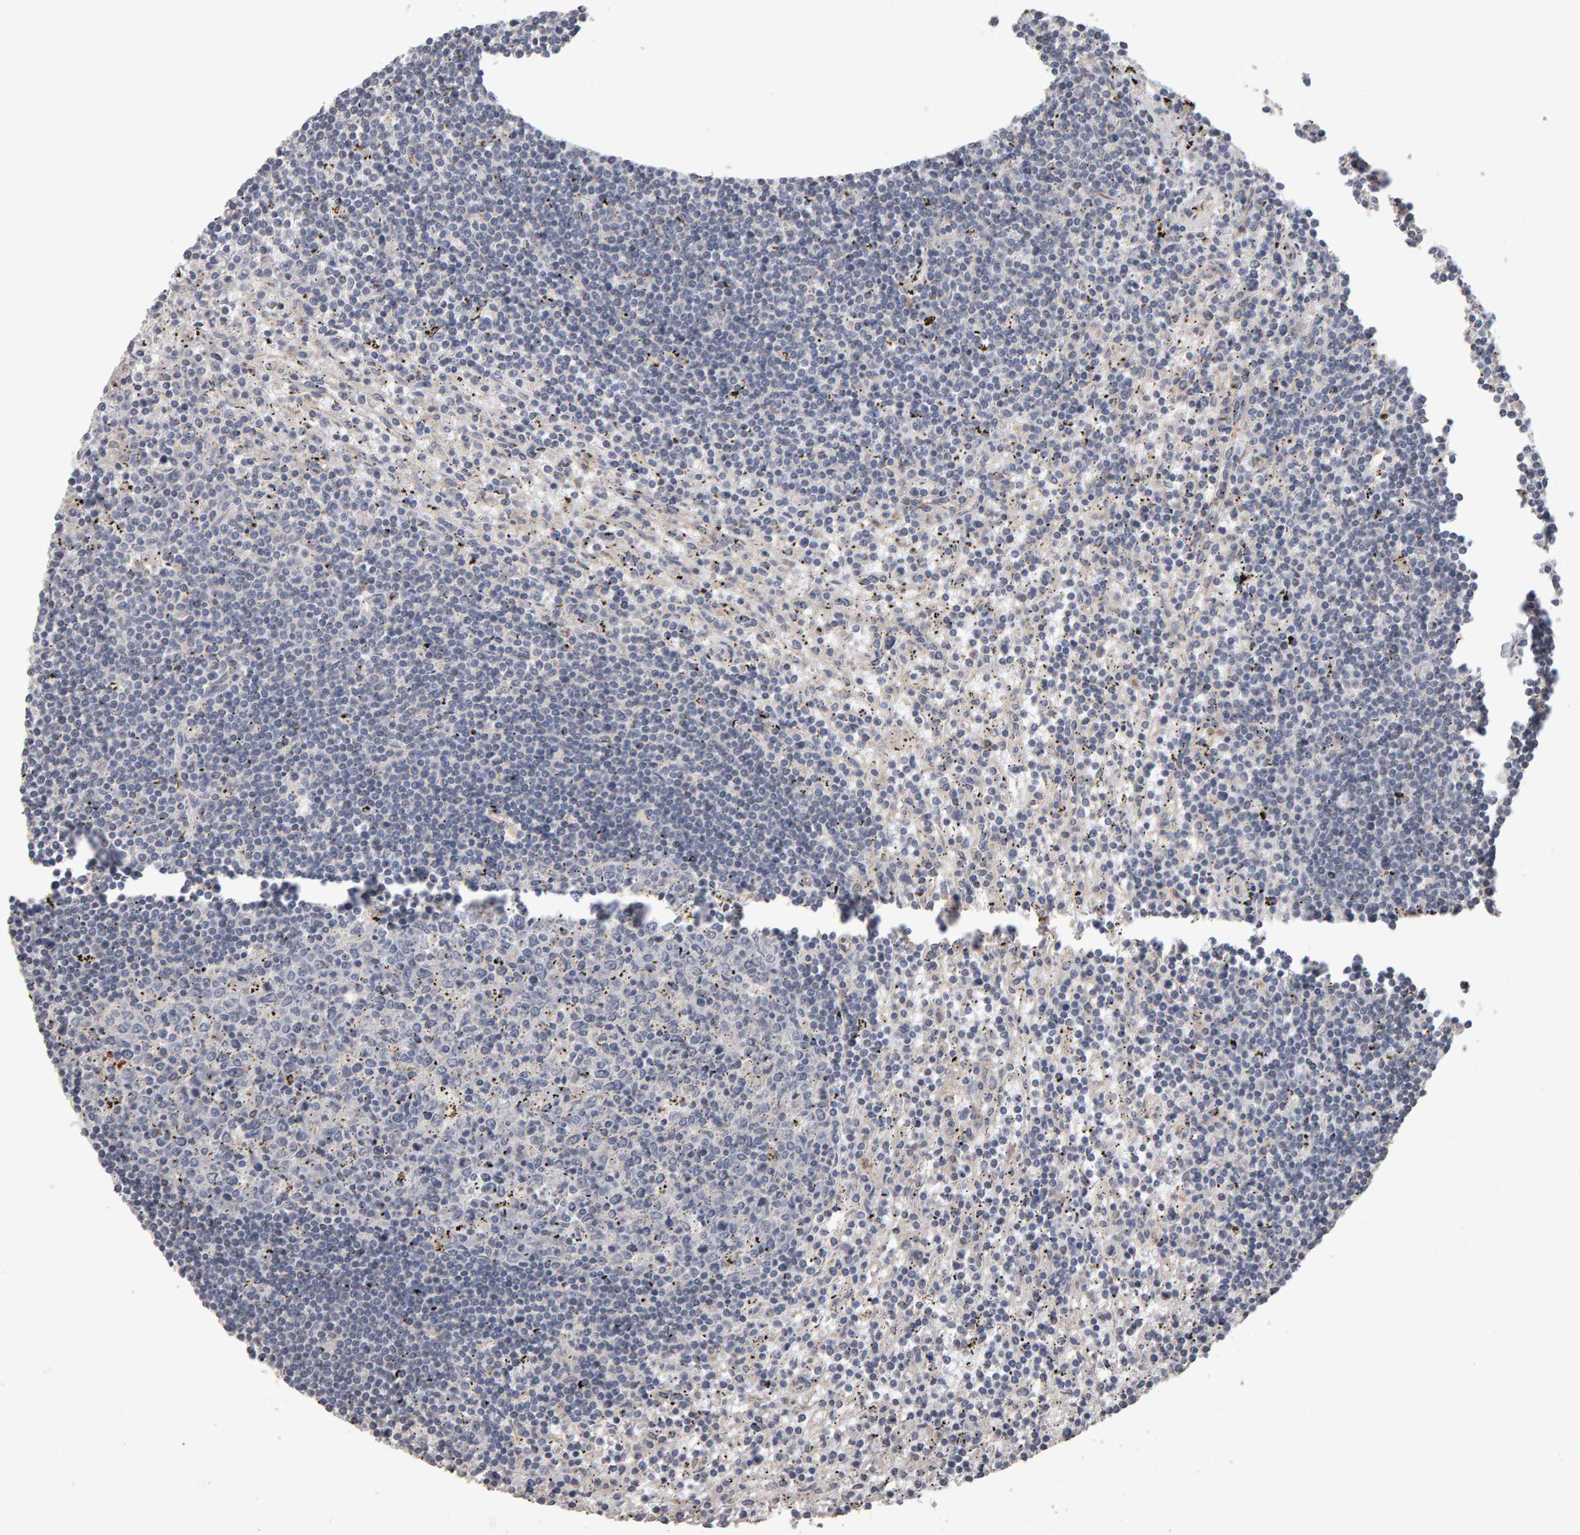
{"staining": {"intensity": "negative", "quantity": "none", "location": "none"}, "tissue": "lymphoma", "cell_type": "Tumor cells", "image_type": "cancer", "snomed": [{"axis": "morphology", "description": "Malignant lymphoma, non-Hodgkin's type, Low grade"}, {"axis": "topography", "description": "Spleen"}], "caption": "Immunohistochemistry of human lymphoma demonstrates no staining in tumor cells.", "gene": "COASY", "patient": {"sex": "male", "age": 76}}